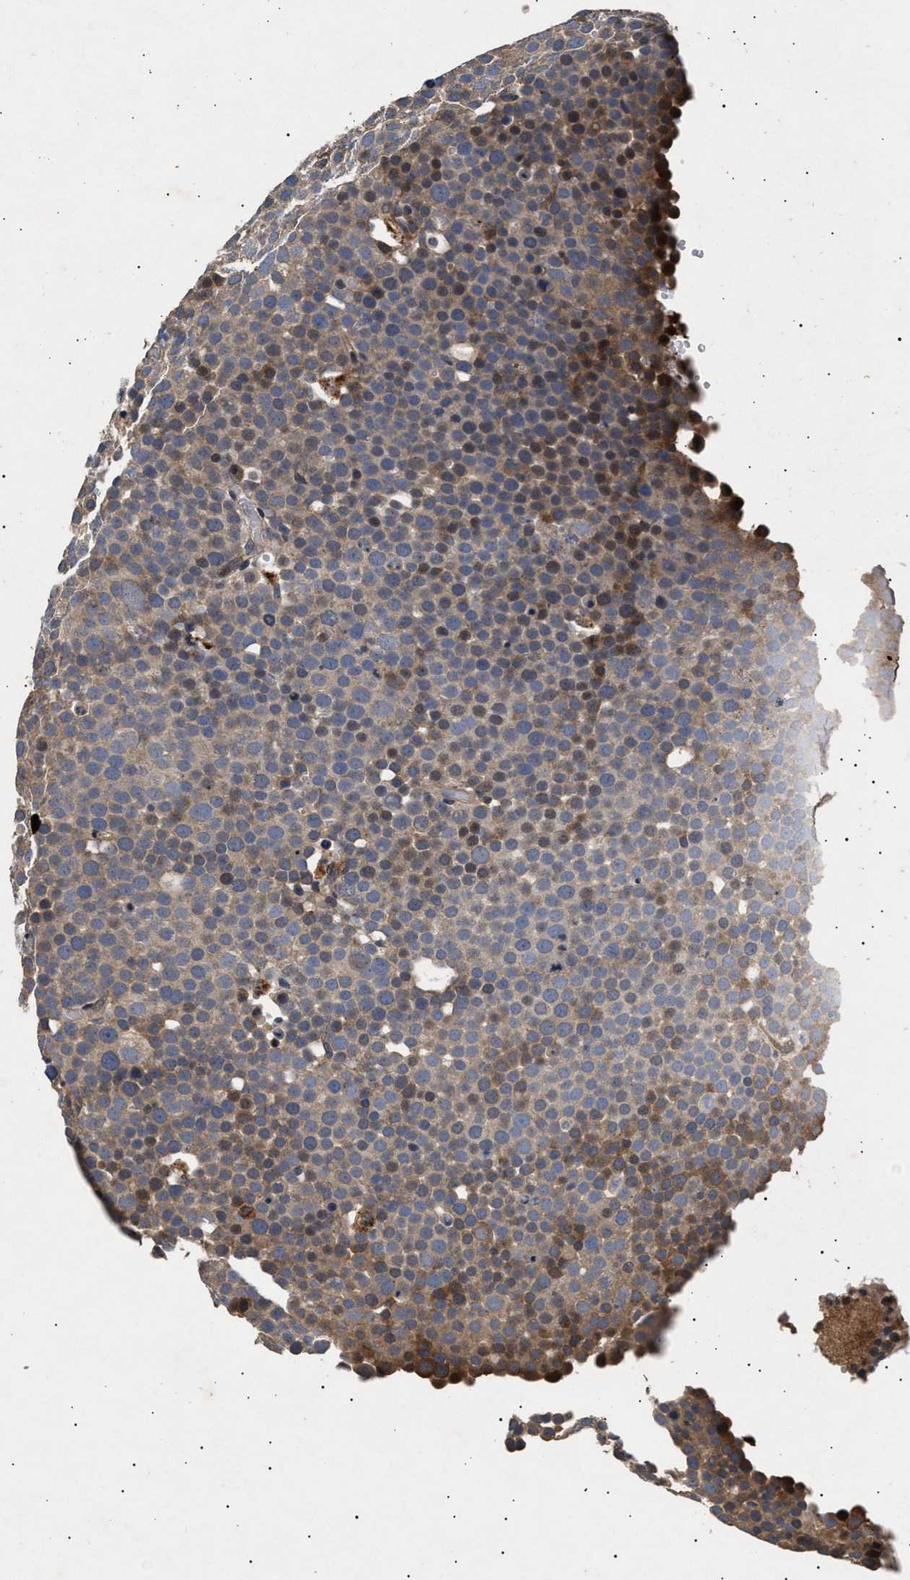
{"staining": {"intensity": "moderate", "quantity": "<25%", "location": "cytoplasmic/membranous"}, "tissue": "testis cancer", "cell_type": "Tumor cells", "image_type": "cancer", "snomed": [{"axis": "morphology", "description": "Seminoma, NOS"}, {"axis": "topography", "description": "Testis"}], "caption": "DAB immunohistochemical staining of human testis cancer shows moderate cytoplasmic/membranous protein staining in approximately <25% of tumor cells.", "gene": "ITGB5", "patient": {"sex": "male", "age": 71}}